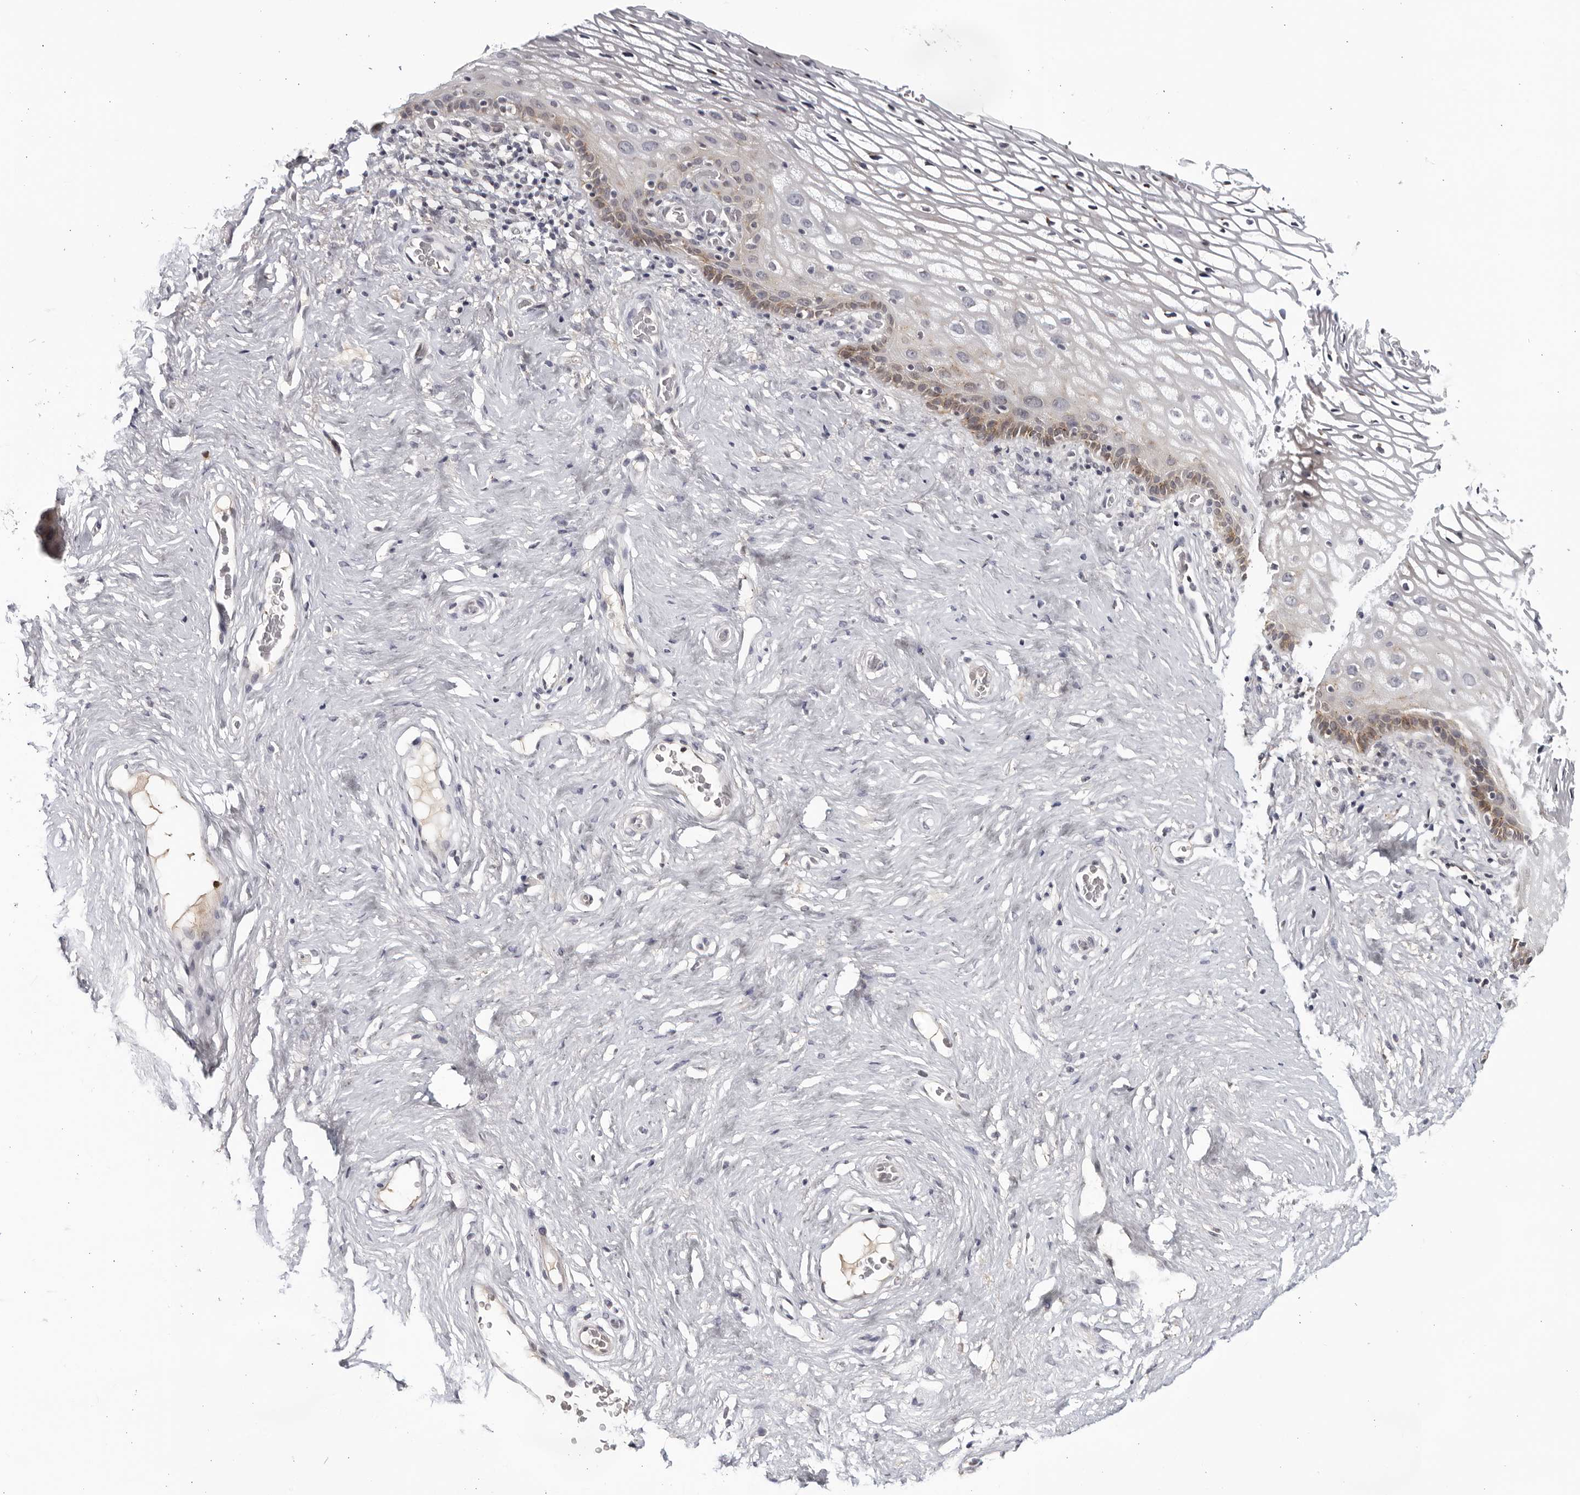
{"staining": {"intensity": "moderate", "quantity": "<25%", "location": "cytoplasmic/membranous"}, "tissue": "vagina", "cell_type": "Squamous epithelial cells", "image_type": "normal", "snomed": [{"axis": "morphology", "description": "Normal tissue, NOS"}, {"axis": "morphology", "description": "Adenocarcinoma, NOS"}, {"axis": "topography", "description": "Rectum"}, {"axis": "topography", "description": "Vagina"}], "caption": "Brown immunohistochemical staining in unremarkable human vagina reveals moderate cytoplasmic/membranous positivity in approximately <25% of squamous epithelial cells.", "gene": "STRADB", "patient": {"sex": "female", "age": 71}}